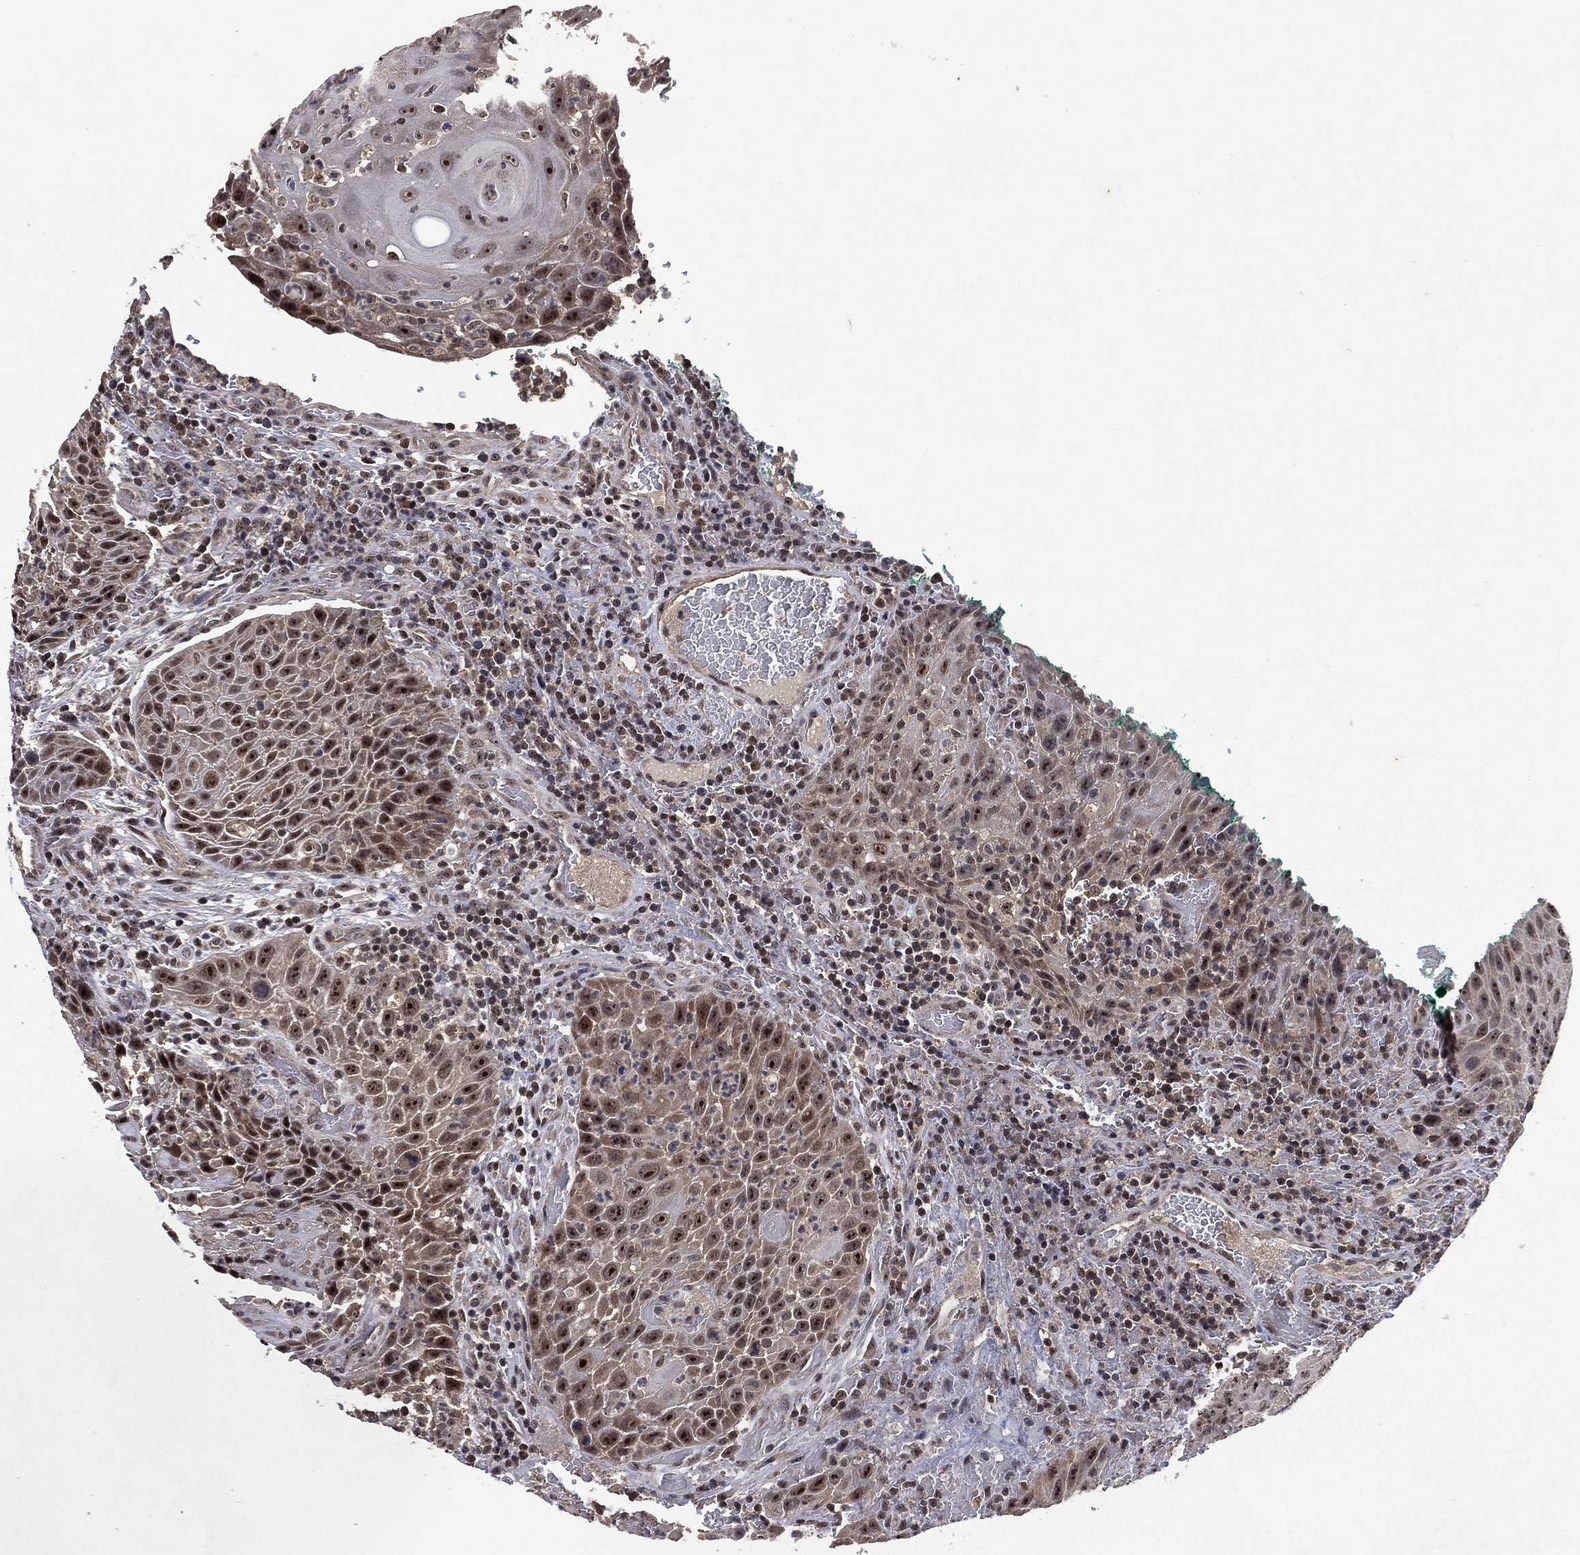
{"staining": {"intensity": "moderate", "quantity": "25%-75%", "location": "nuclear"}, "tissue": "head and neck cancer", "cell_type": "Tumor cells", "image_type": "cancer", "snomed": [{"axis": "morphology", "description": "Squamous cell carcinoma, NOS"}, {"axis": "topography", "description": "Head-Neck"}], "caption": "Human squamous cell carcinoma (head and neck) stained for a protein (brown) exhibits moderate nuclear positive positivity in about 25%-75% of tumor cells.", "gene": "NELFCD", "patient": {"sex": "male", "age": 69}}